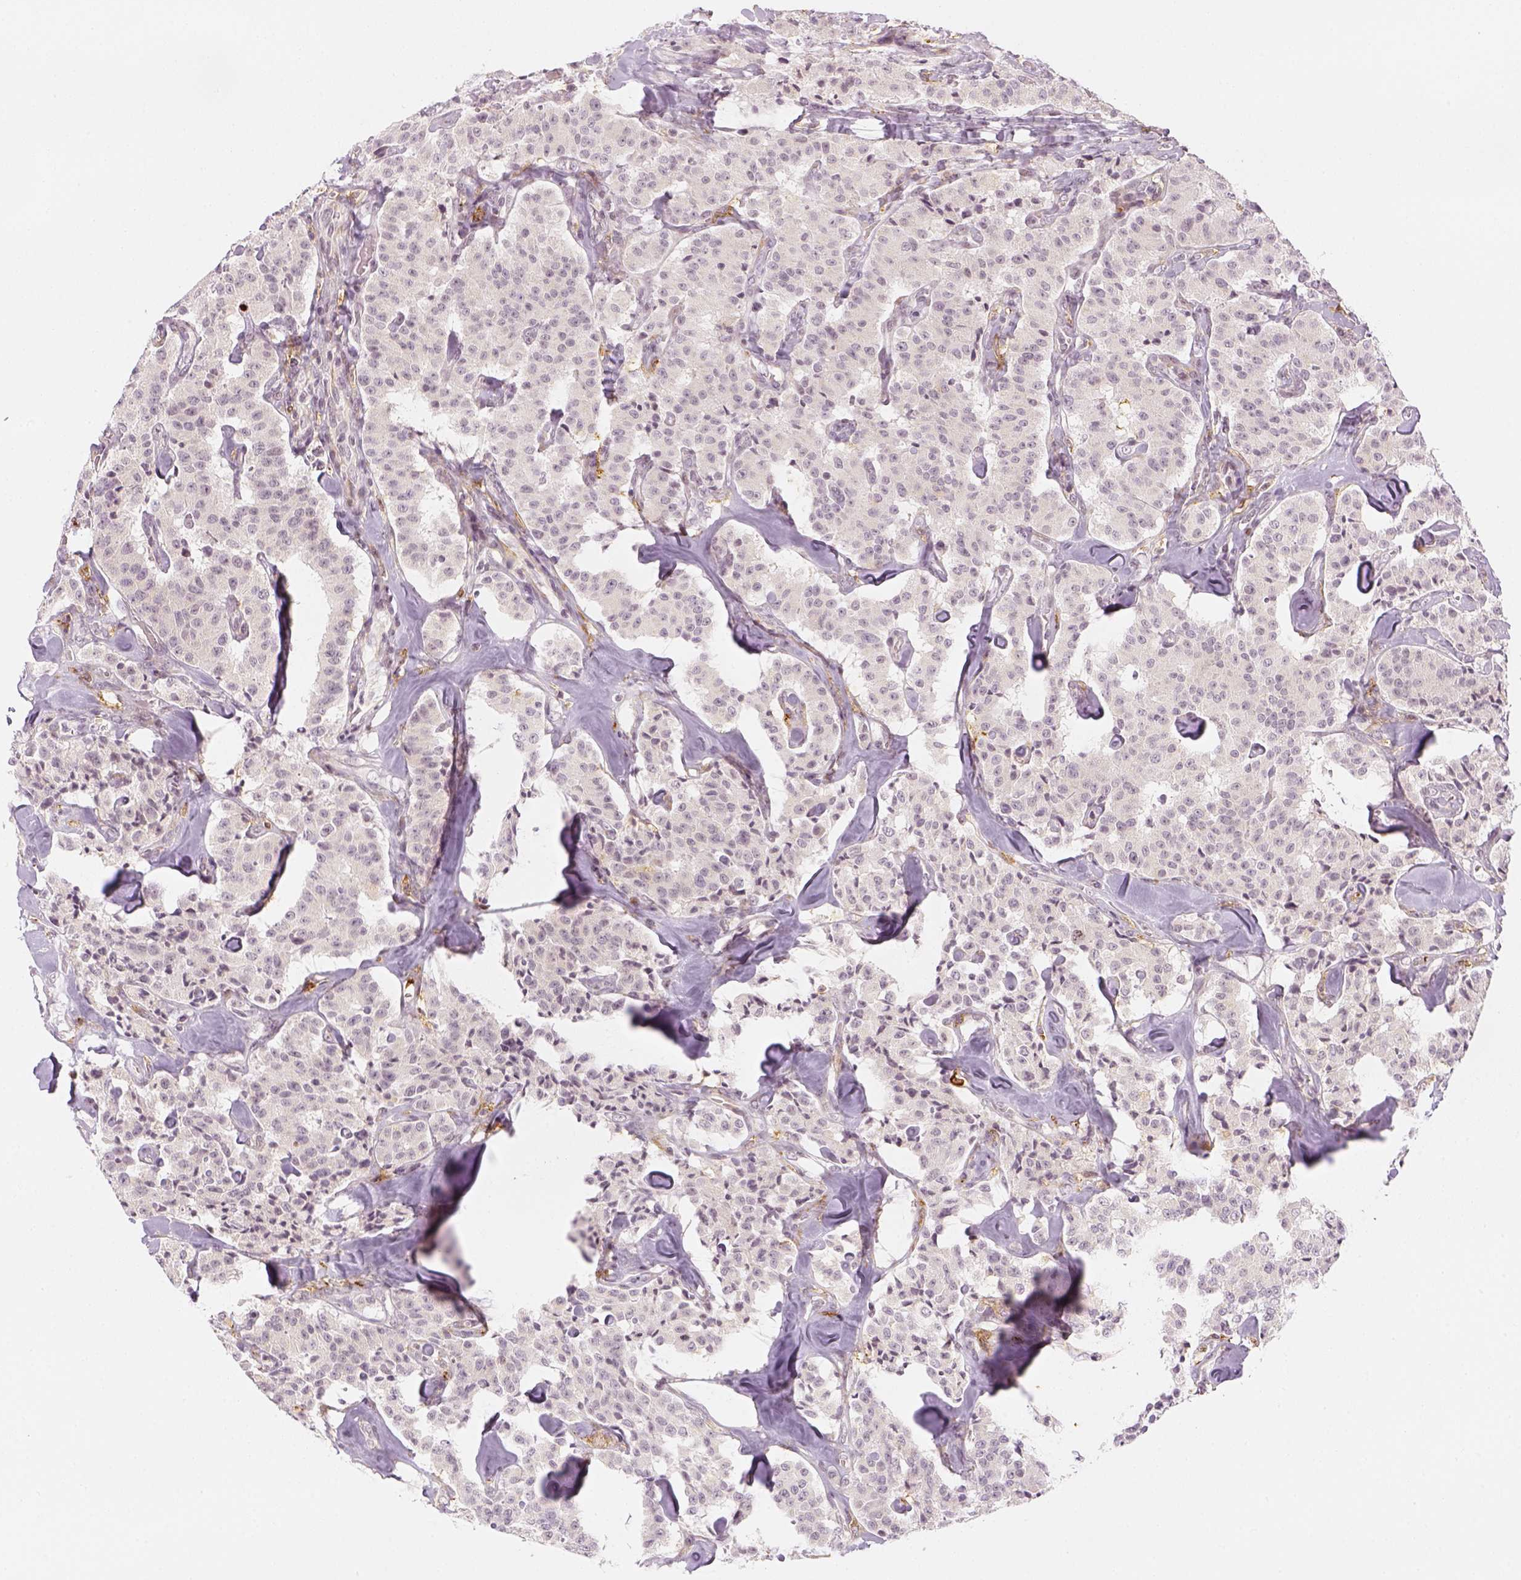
{"staining": {"intensity": "negative", "quantity": "none", "location": "none"}, "tissue": "carcinoid", "cell_type": "Tumor cells", "image_type": "cancer", "snomed": [{"axis": "morphology", "description": "Carcinoid, malignant, NOS"}, {"axis": "topography", "description": "Pancreas"}], "caption": "A micrograph of carcinoid (malignant) stained for a protein displays no brown staining in tumor cells. Nuclei are stained in blue.", "gene": "CD14", "patient": {"sex": "male", "age": 41}}